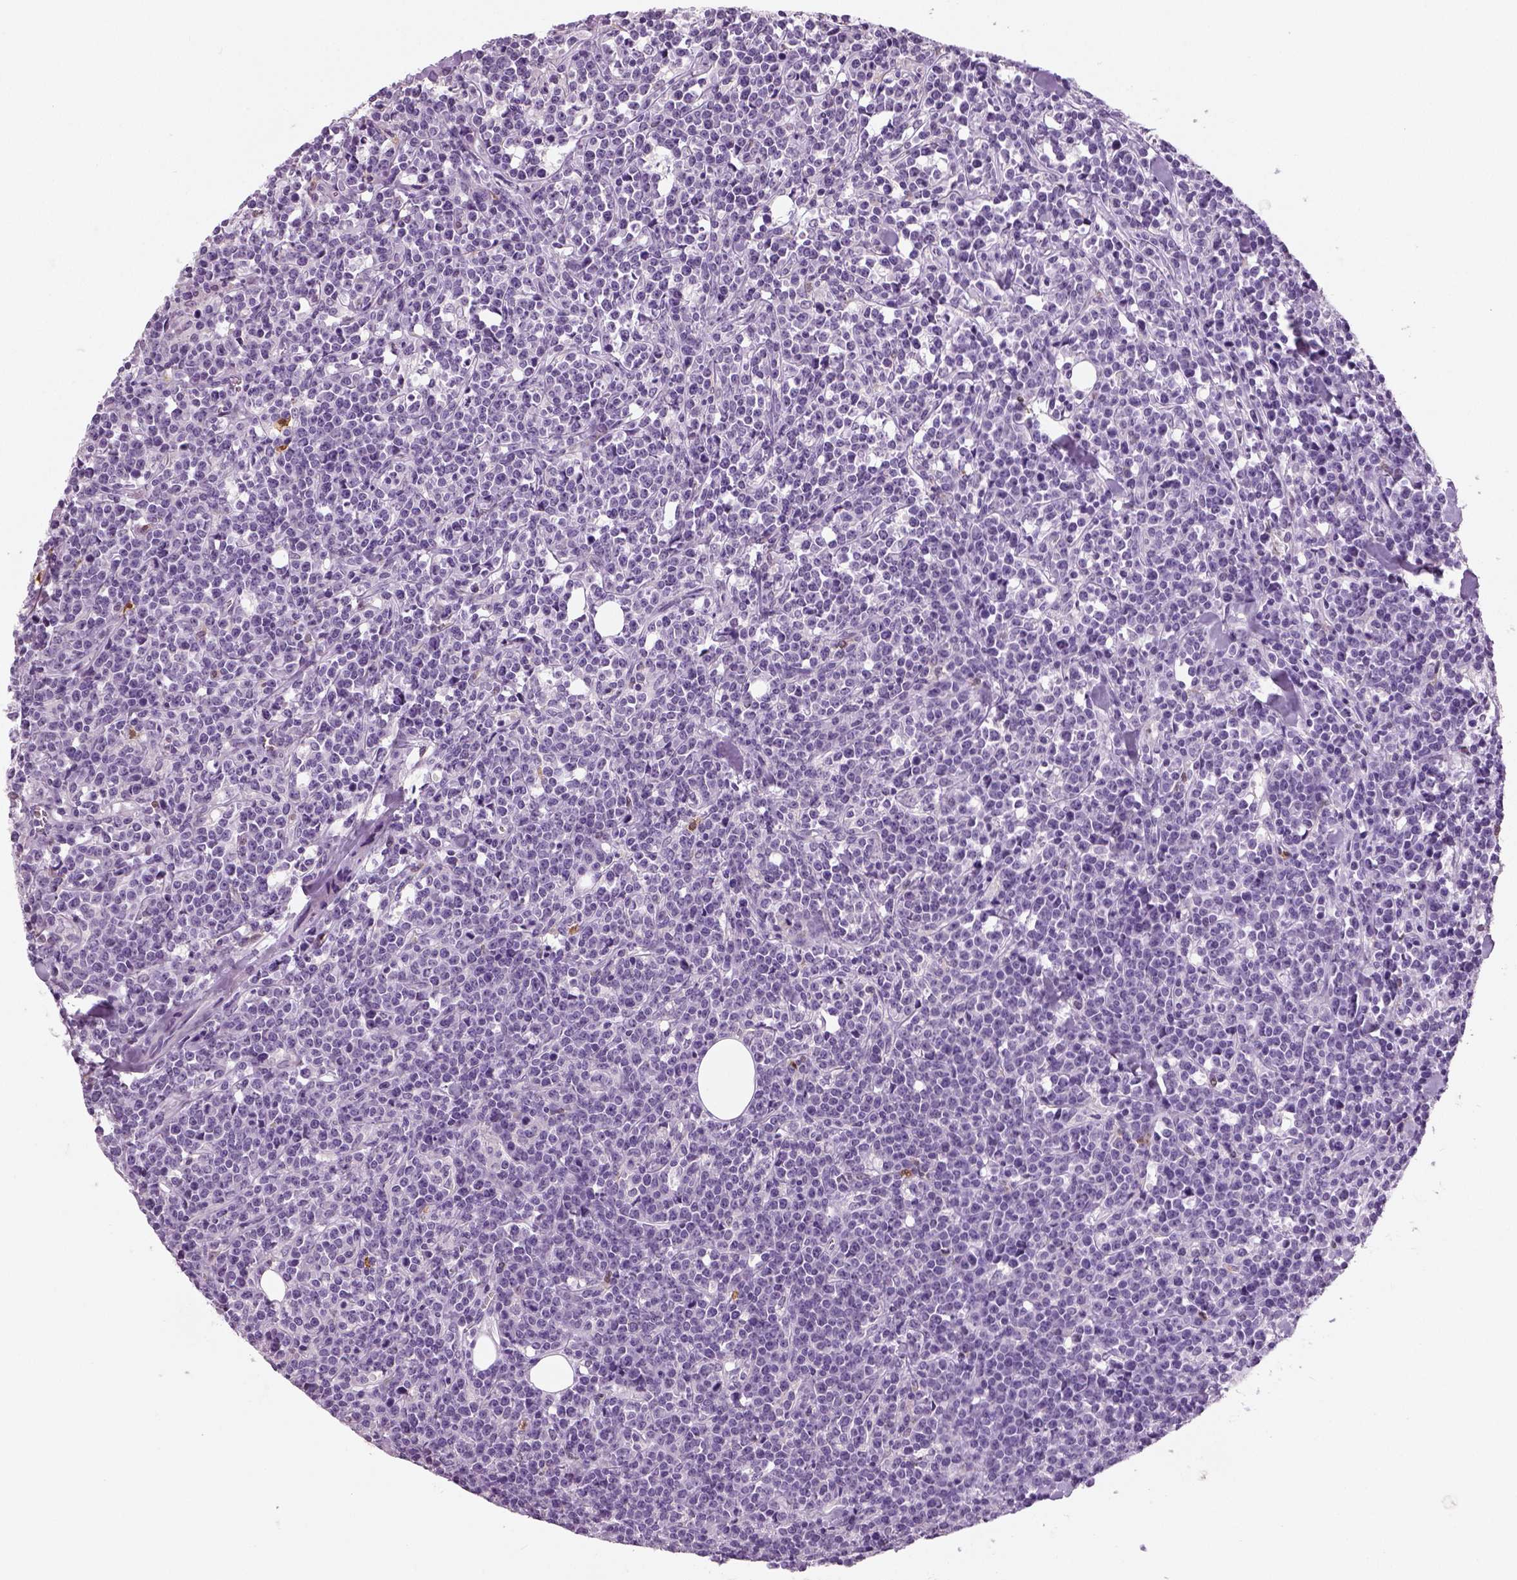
{"staining": {"intensity": "negative", "quantity": "none", "location": "none"}, "tissue": "lymphoma", "cell_type": "Tumor cells", "image_type": "cancer", "snomed": [{"axis": "morphology", "description": "Malignant lymphoma, non-Hodgkin's type, High grade"}, {"axis": "topography", "description": "Small intestine"}], "caption": "Immunohistochemistry (IHC) micrograph of human malignant lymphoma, non-Hodgkin's type (high-grade) stained for a protein (brown), which demonstrates no staining in tumor cells.", "gene": "NECAB2", "patient": {"sex": "female", "age": 56}}